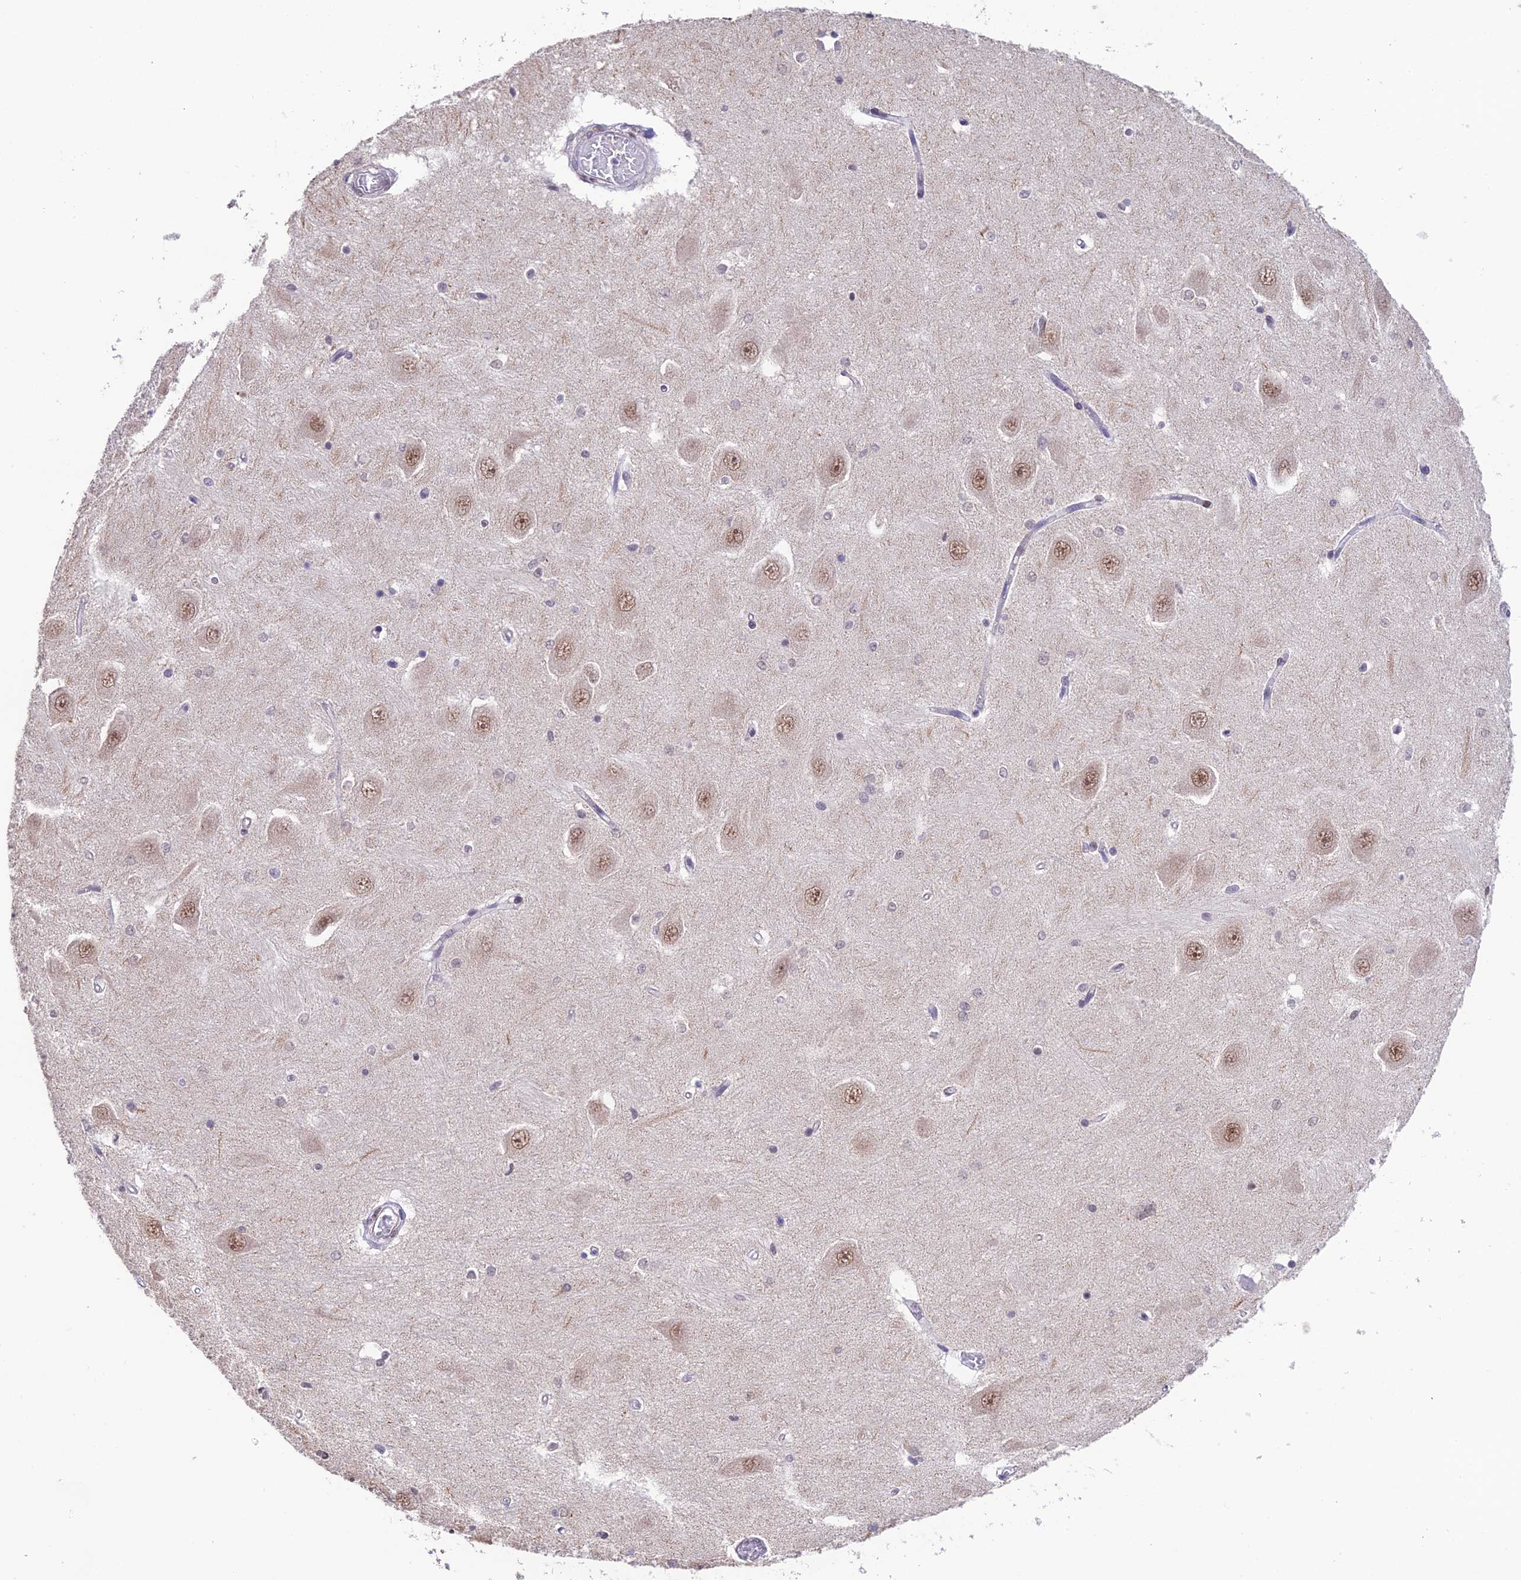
{"staining": {"intensity": "moderate", "quantity": "<25%", "location": "nuclear"}, "tissue": "hippocampus", "cell_type": "Glial cells", "image_type": "normal", "snomed": [{"axis": "morphology", "description": "Normal tissue, NOS"}, {"axis": "topography", "description": "Hippocampus"}], "caption": "Glial cells display moderate nuclear staining in about <25% of cells in benign hippocampus.", "gene": "THOC7", "patient": {"sex": "male", "age": 45}}